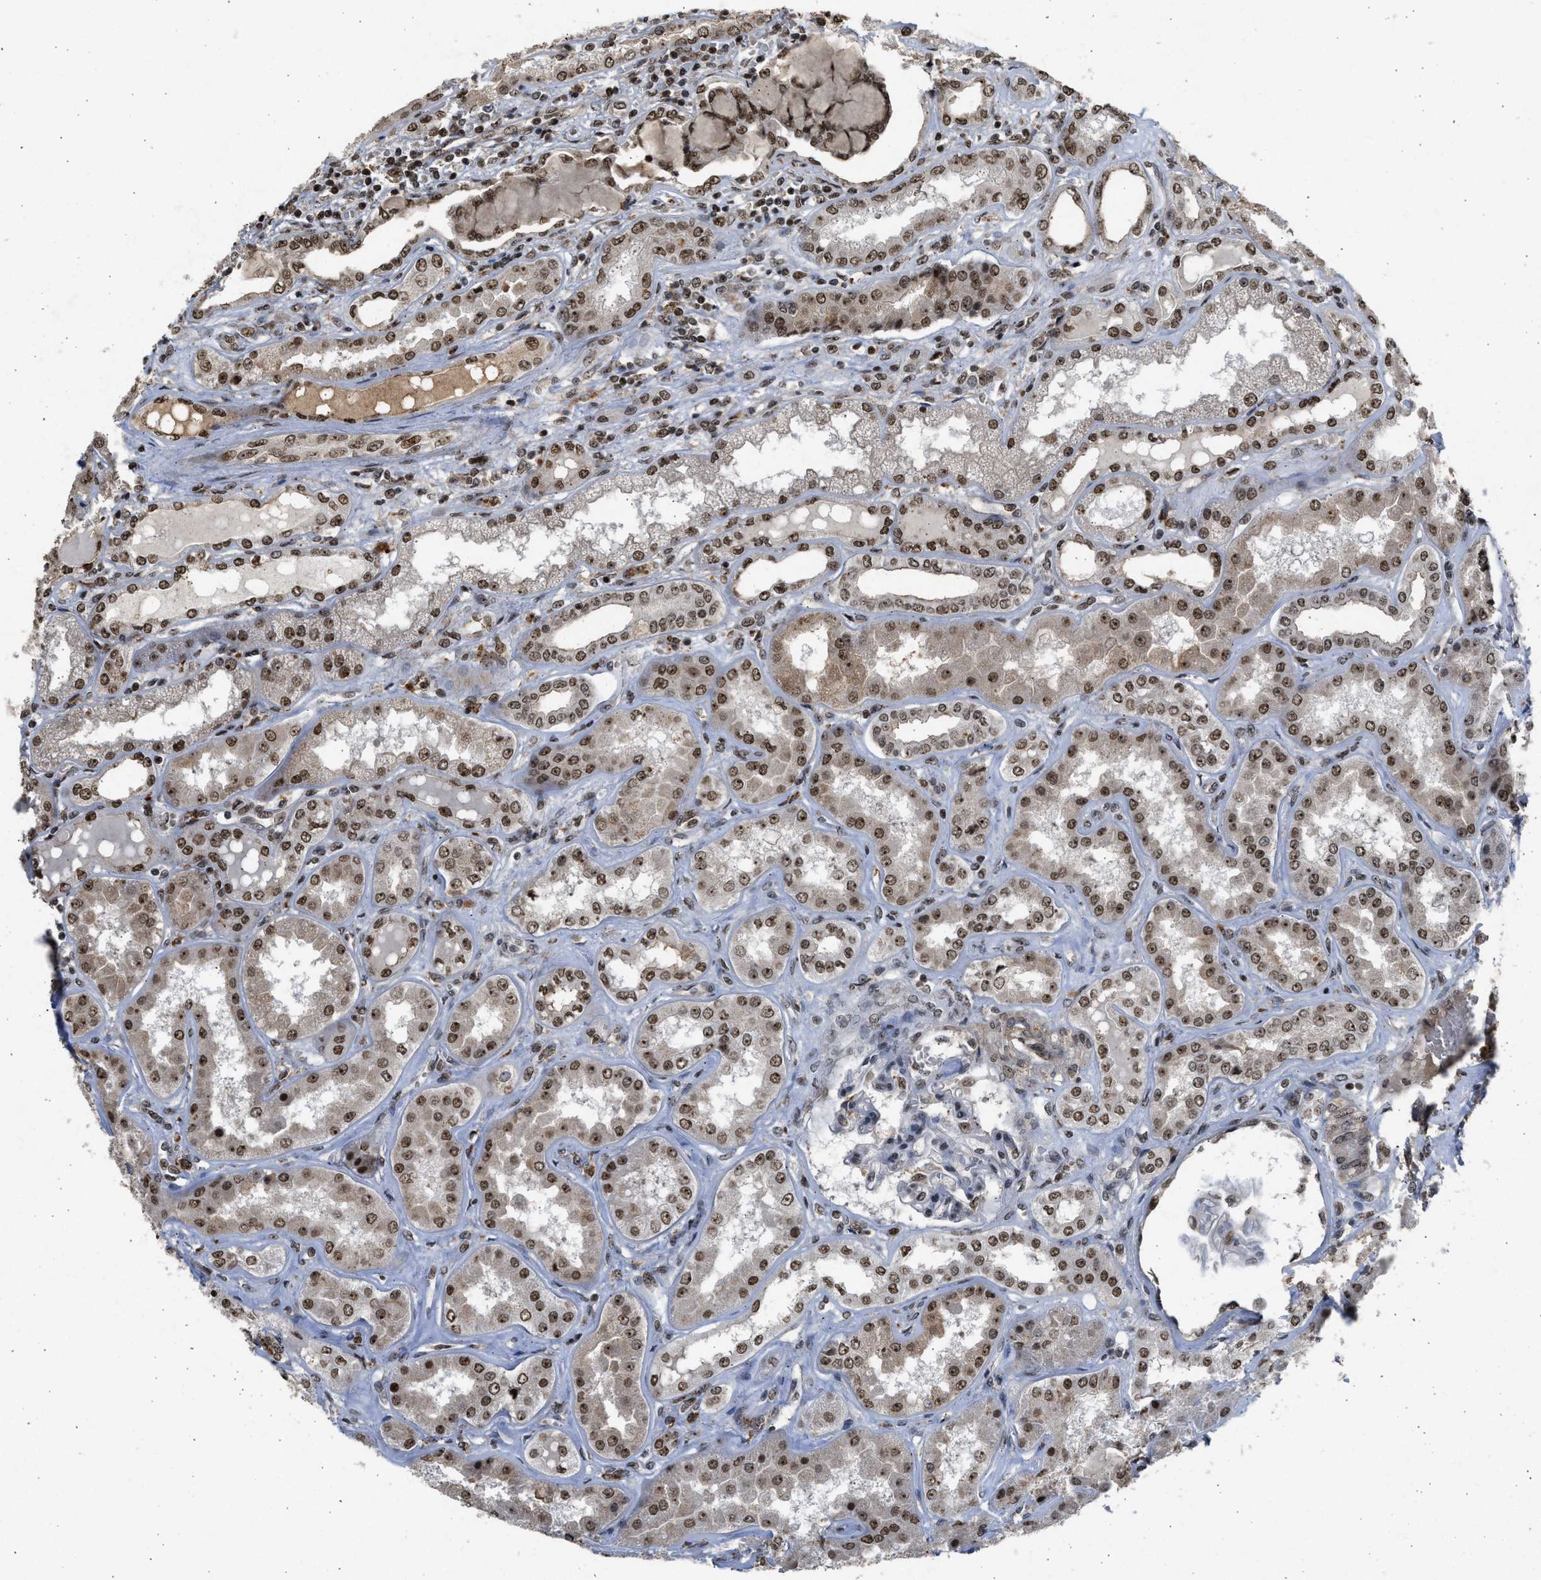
{"staining": {"intensity": "moderate", "quantity": "25%-75%", "location": "nuclear"}, "tissue": "kidney", "cell_type": "Cells in glomeruli", "image_type": "normal", "snomed": [{"axis": "morphology", "description": "Normal tissue, NOS"}, {"axis": "topography", "description": "Kidney"}], "caption": "Moderate nuclear protein positivity is seen in about 25%-75% of cells in glomeruli in kidney. Using DAB (3,3'-diaminobenzidine) (brown) and hematoxylin (blue) stains, captured at high magnification using brightfield microscopy.", "gene": "TFDP2", "patient": {"sex": "female", "age": 56}}